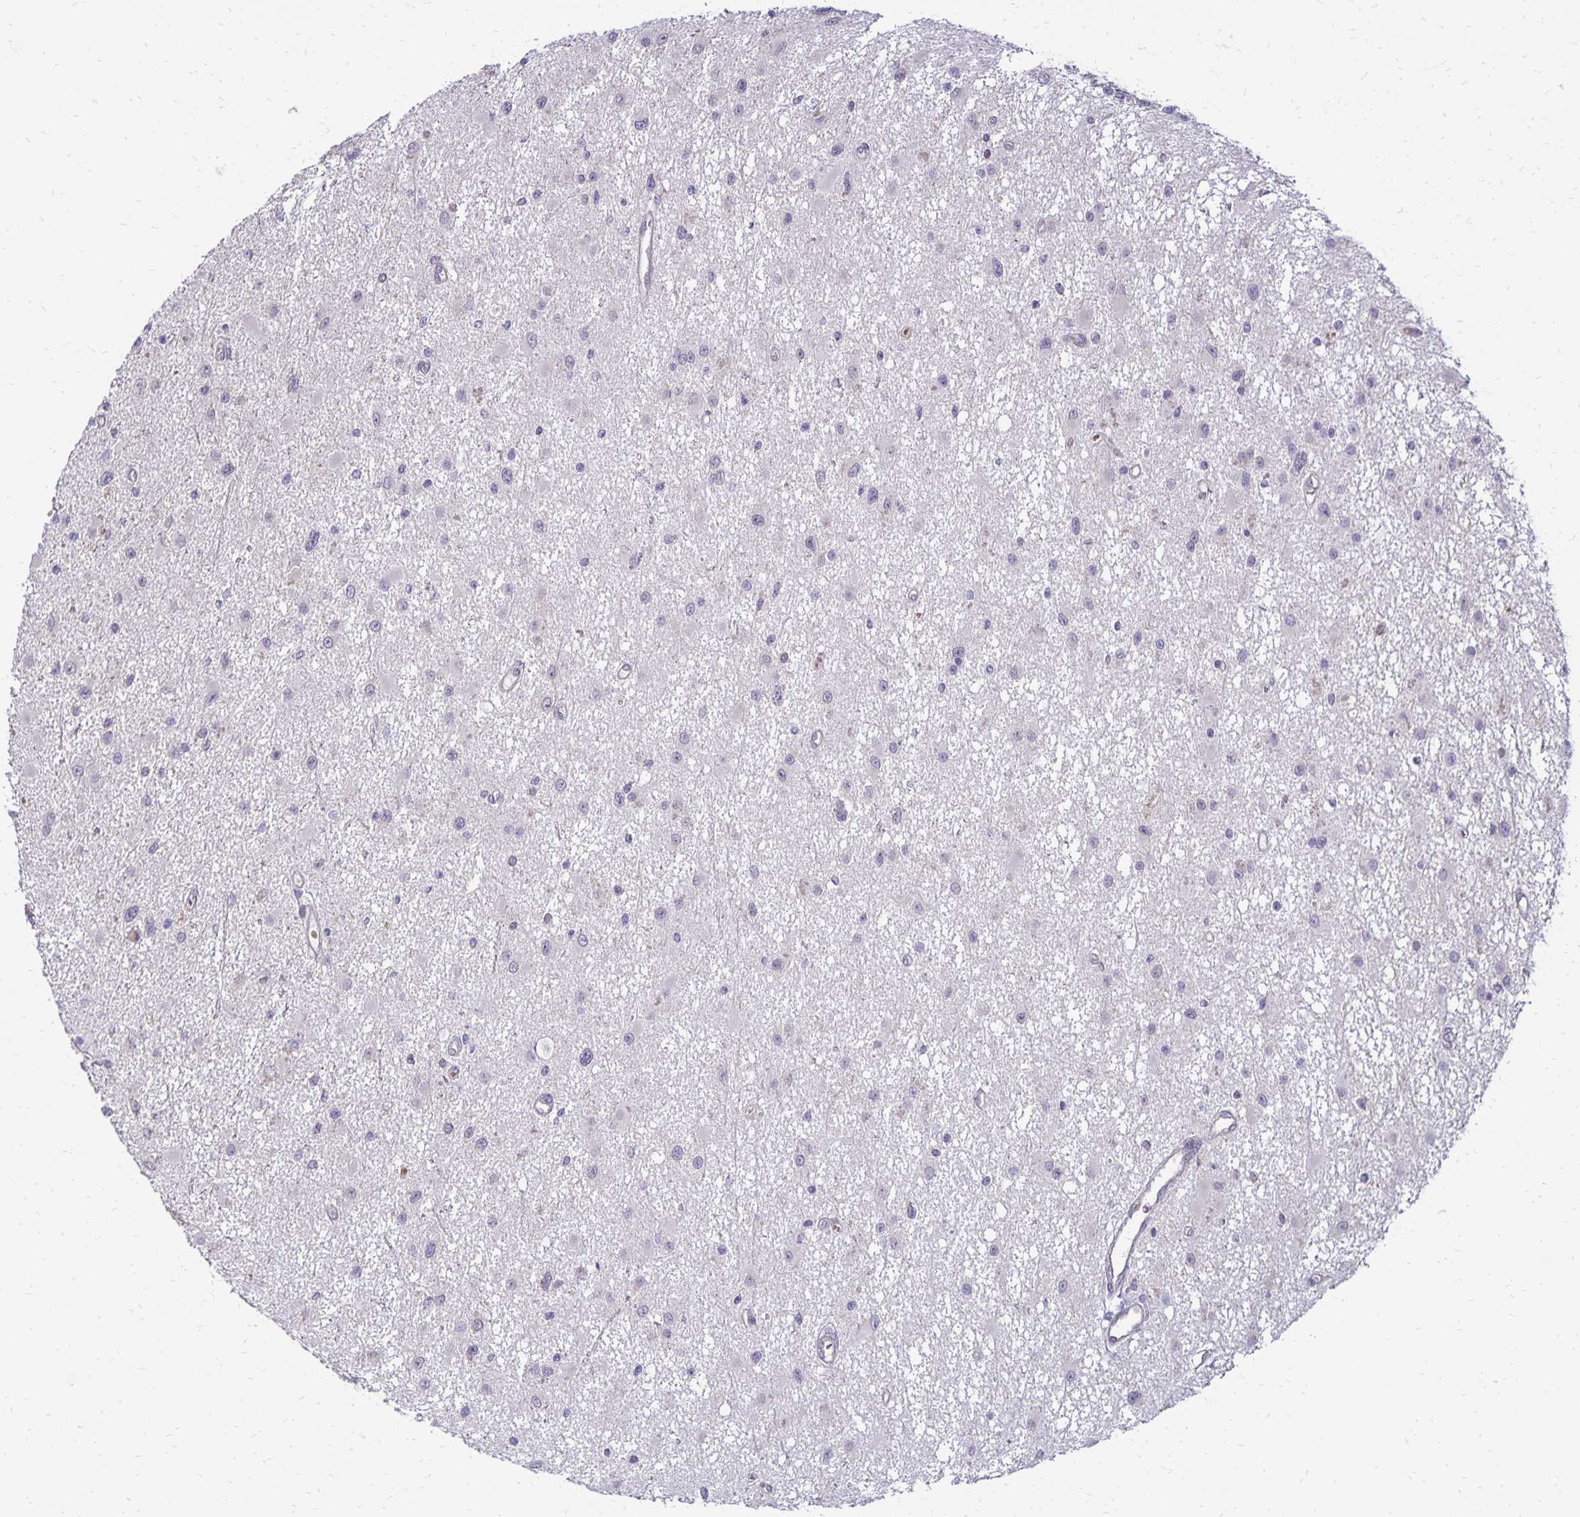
{"staining": {"intensity": "negative", "quantity": "none", "location": "none"}, "tissue": "glioma", "cell_type": "Tumor cells", "image_type": "cancer", "snomed": [{"axis": "morphology", "description": "Glioma, malignant, High grade"}, {"axis": "topography", "description": "Brain"}], "caption": "Micrograph shows no protein staining in tumor cells of malignant high-grade glioma tissue. Nuclei are stained in blue.", "gene": "FN3K", "patient": {"sex": "male", "age": 54}}